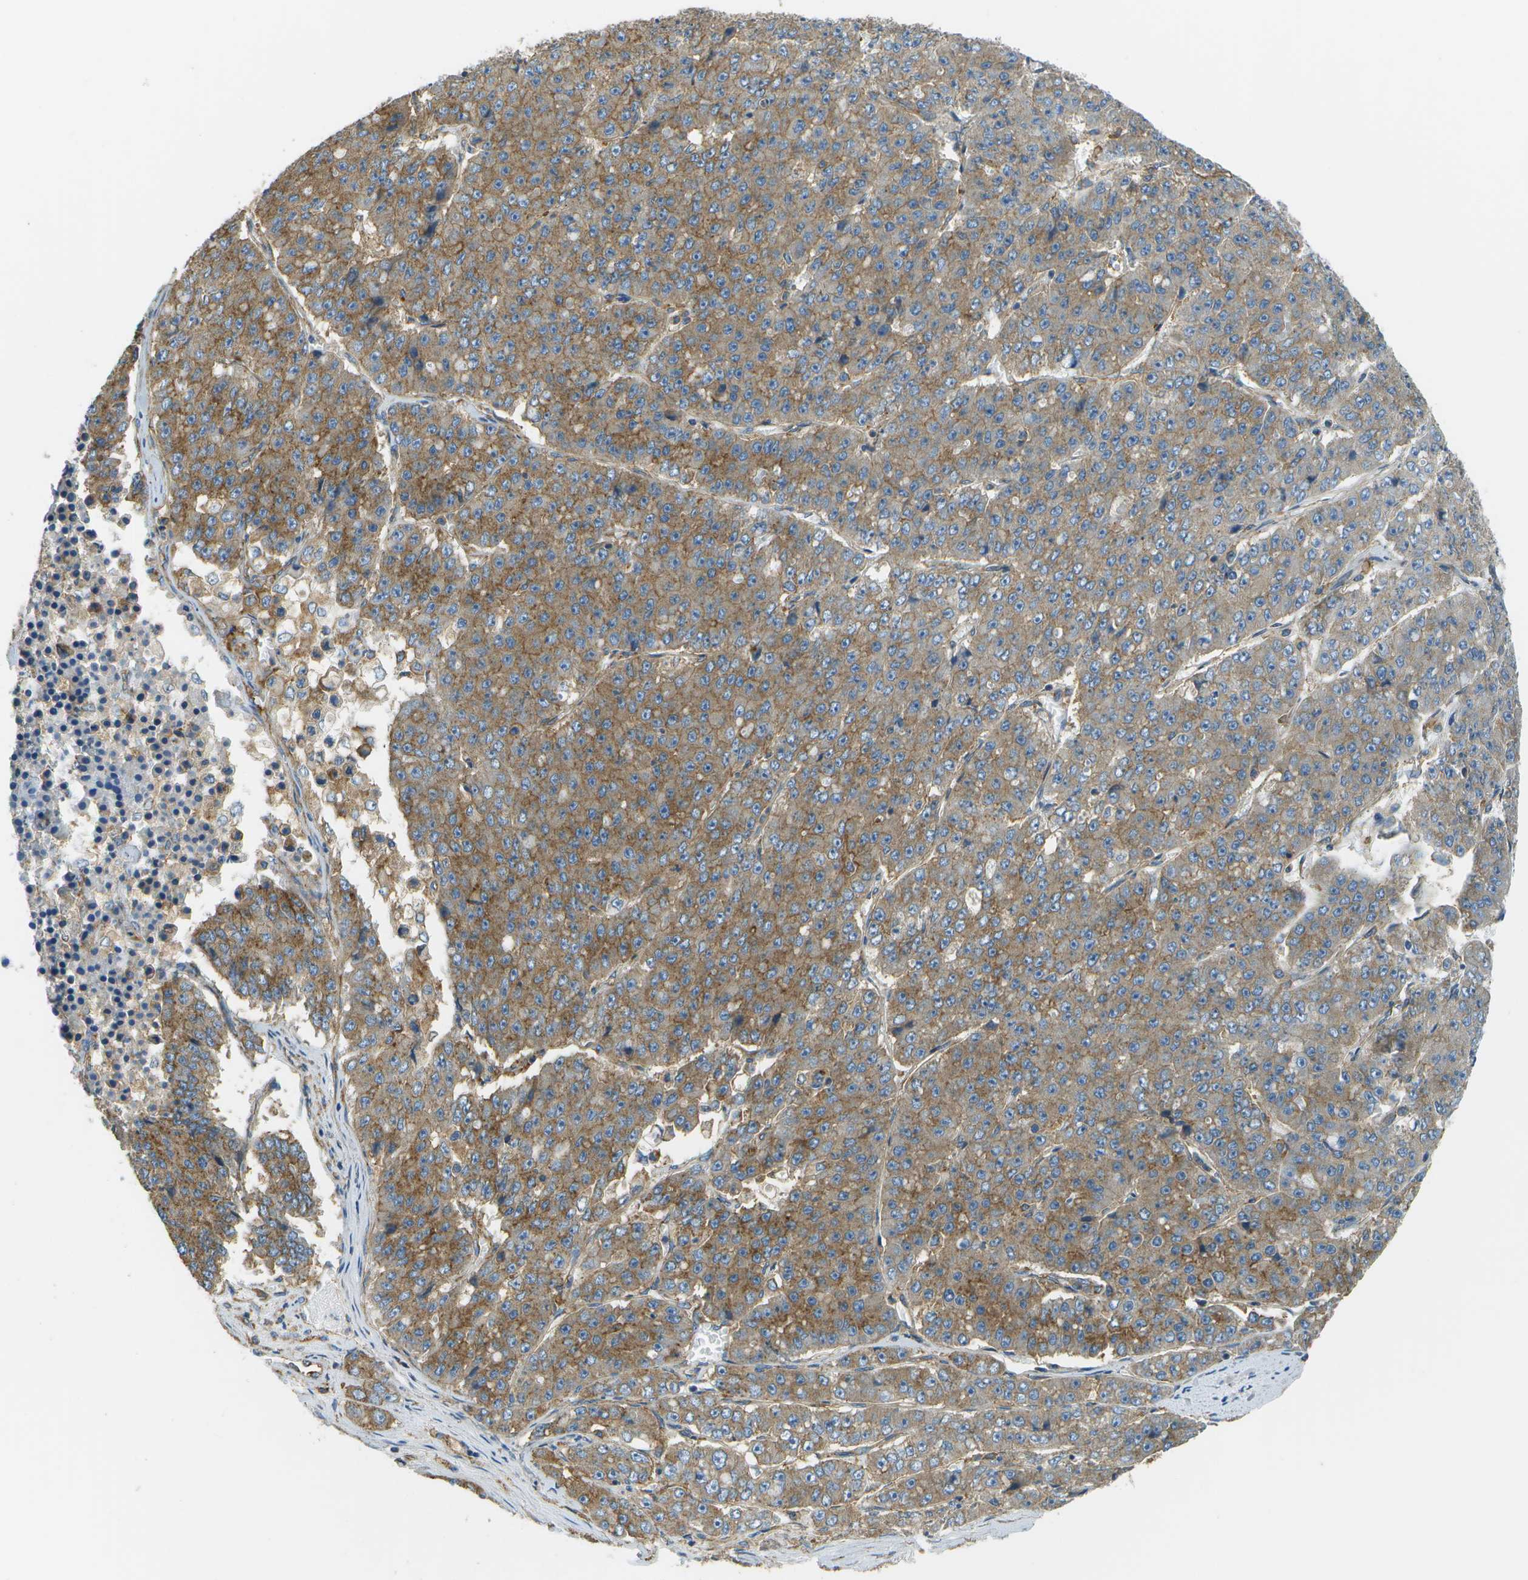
{"staining": {"intensity": "moderate", "quantity": ">75%", "location": "cytoplasmic/membranous"}, "tissue": "pancreatic cancer", "cell_type": "Tumor cells", "image_type": "cancer", "snomed": [{"axis": "morphology", "description": "Adenocarcinoma, NOS"}, {"axis": "topography", "description": "Pancreas"}], "caption": "IHC histopathology image of neoplastic tissue: human pancreatic cancer stained using immunohistochemistry (IHC) demonstrates medium levels of moderate protein expression localized specifically in the cytoplasmic/membranous of tumor cells, appearing as a cytoplasmic/membranous brown color.", "gene": "CLTC", "patient": {"sex": "male", "age": 50}}